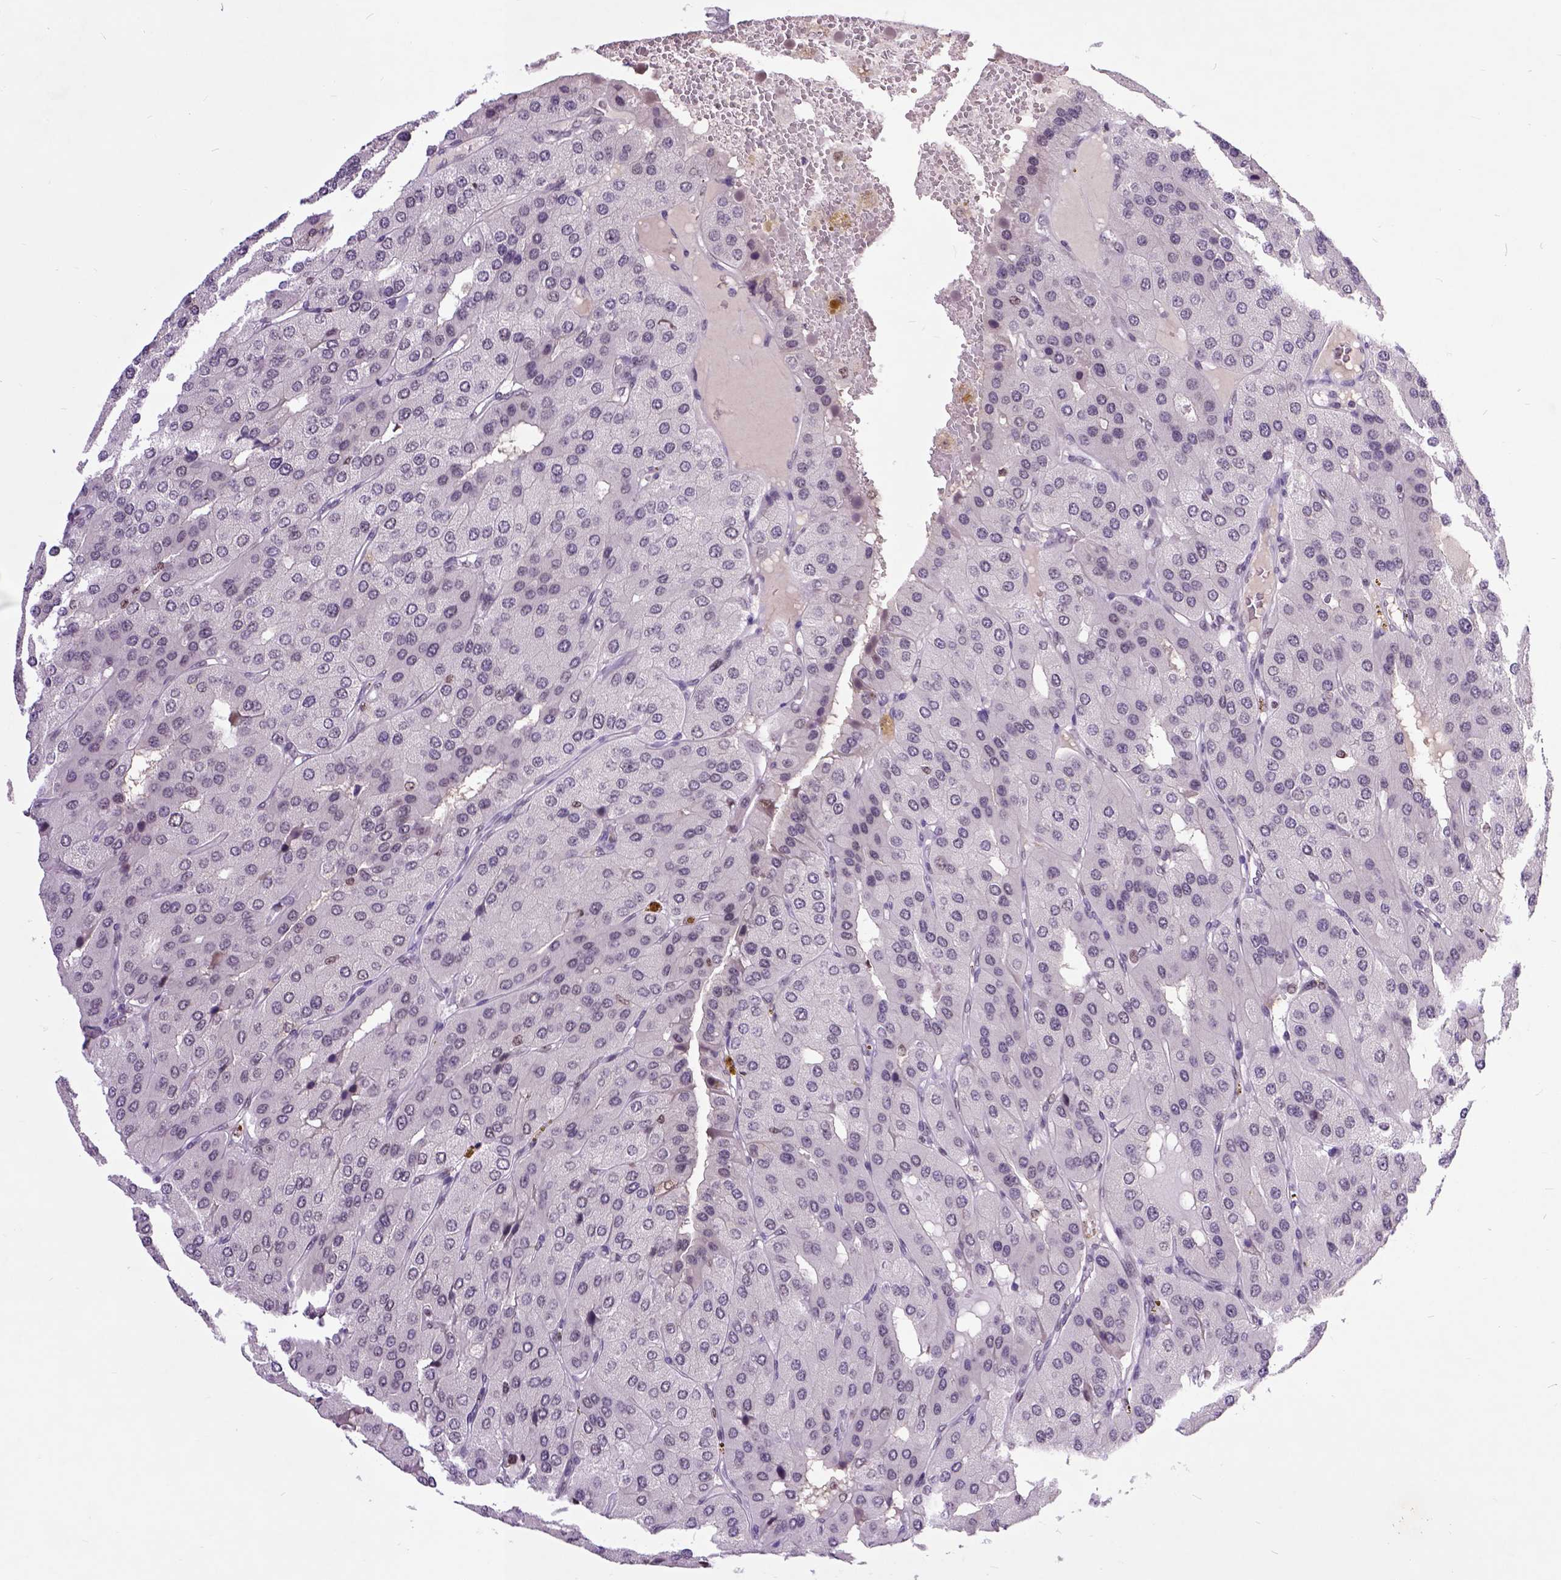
{"staining": {"intensity": "negative", "quantity": "none", "location": "none"}, "tissue": "parathyroid gland", "cell_type": "Glandular cells", "image_type": "normal", "snomed": [{"axis": "morphology", "description": "Normal tissue, NOS"}, {"axis": "morphology", "description": "Adenoma, NOS"}, {"axis": "topography", "description": "Parathyroid gland"}], "caption": "DAB (3,3'-diaminobenzidine) immunohistochemical staining of unremarkable parathyroid gland displays no significant expression in glandular cells.", "gene": "RCC2", "patient": {"sex": "female", "age": 86}}